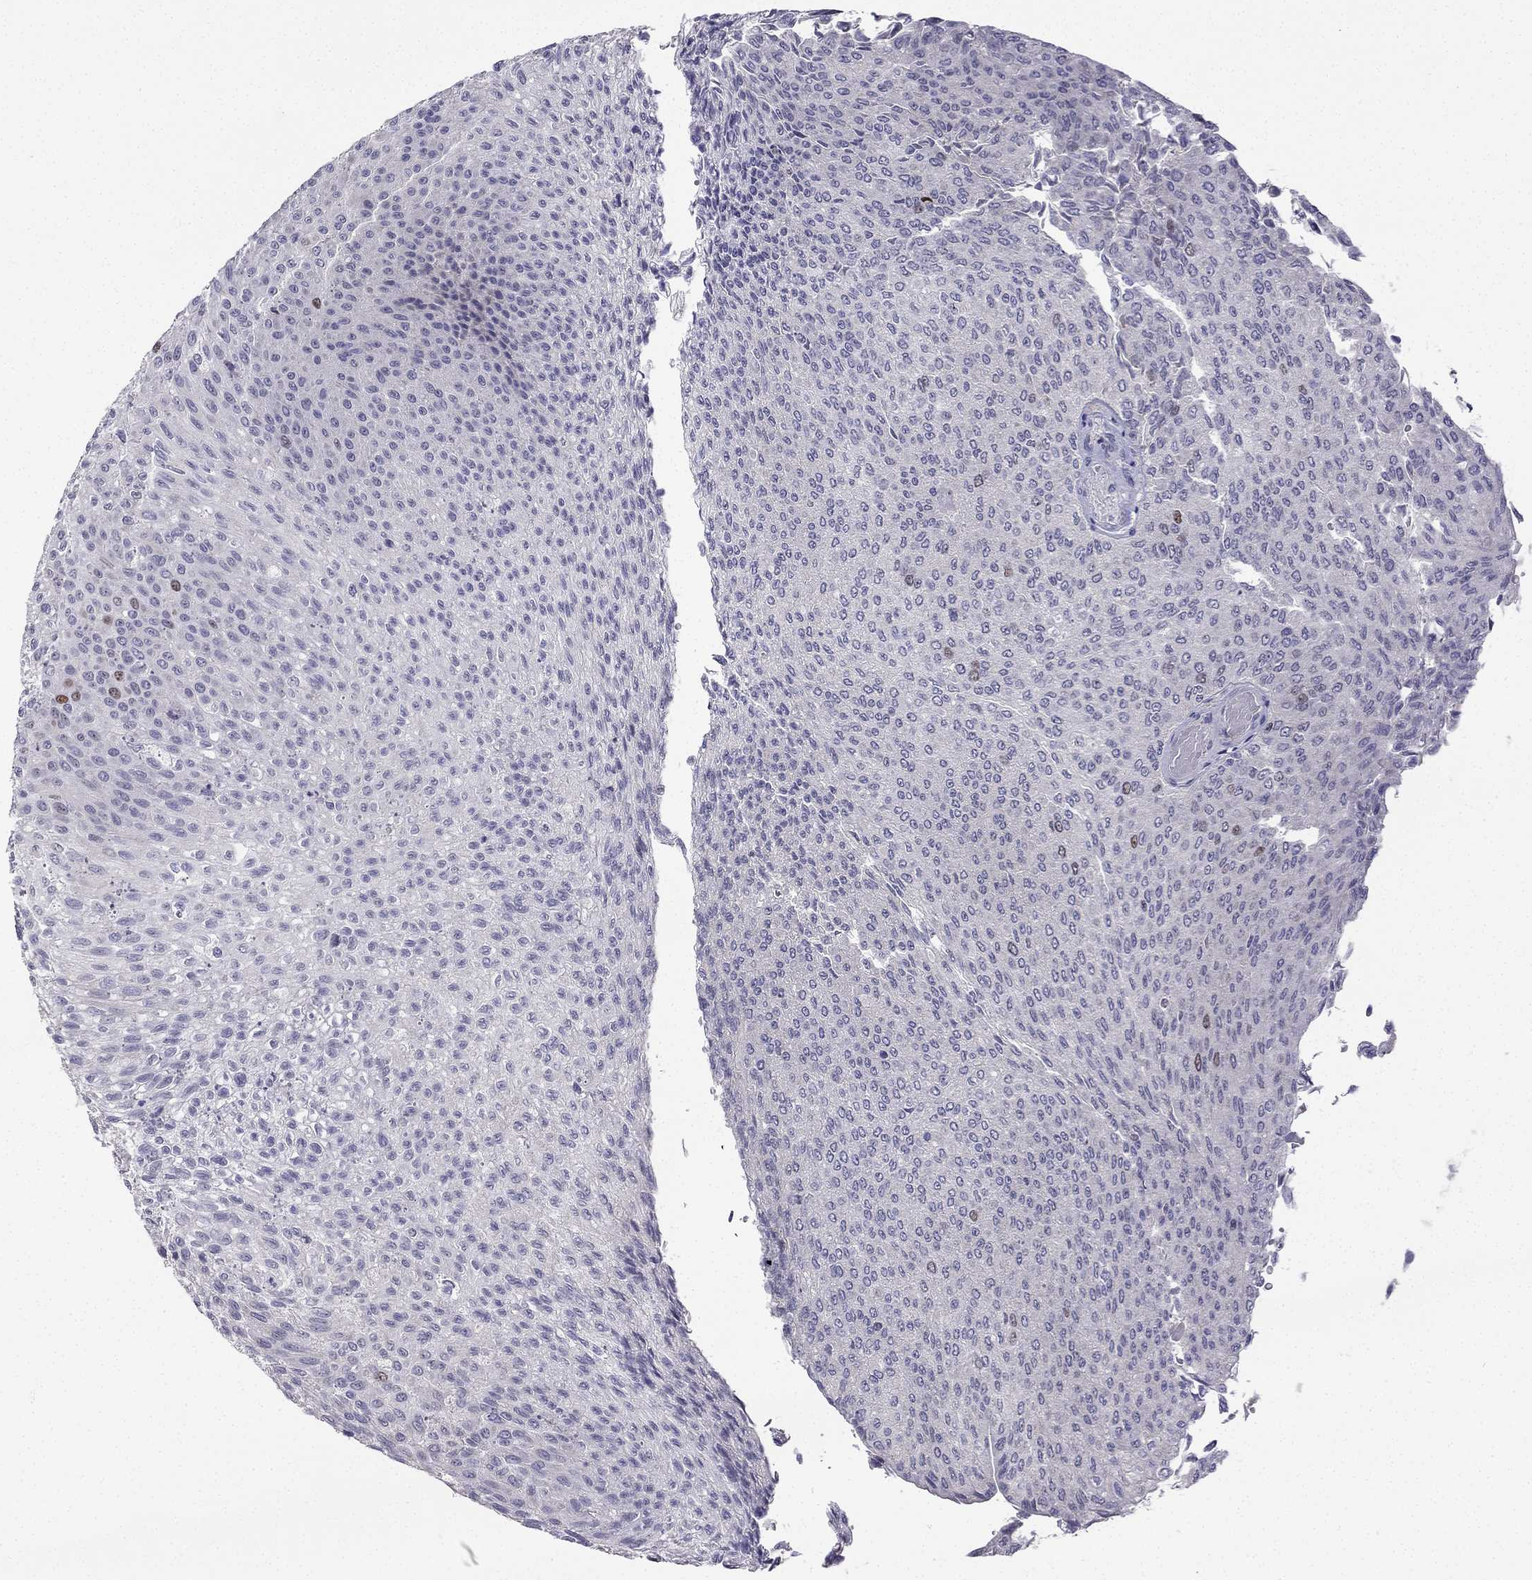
{"staining": {"intensity": "weak", "quantity": "<25%", "location": "nuclear"}, "tissue": "urothelial cancer", "cell_type": "Tumor cells", "image_type": "cancer", "snomed": [{"axis": "morphology", "description": "Urothelial carcinoma, Low grade"}, {"axis": "topography", "description": "Ureter, NOS"}, {"axis": "topography", "description": "Urinary bladder"}], "caption": "There is no significant staining in tumor cells of urothelial carcinoma (low-grade).", "gene": "UHRF1", "patient": {"sex": "male", "age": 78}}